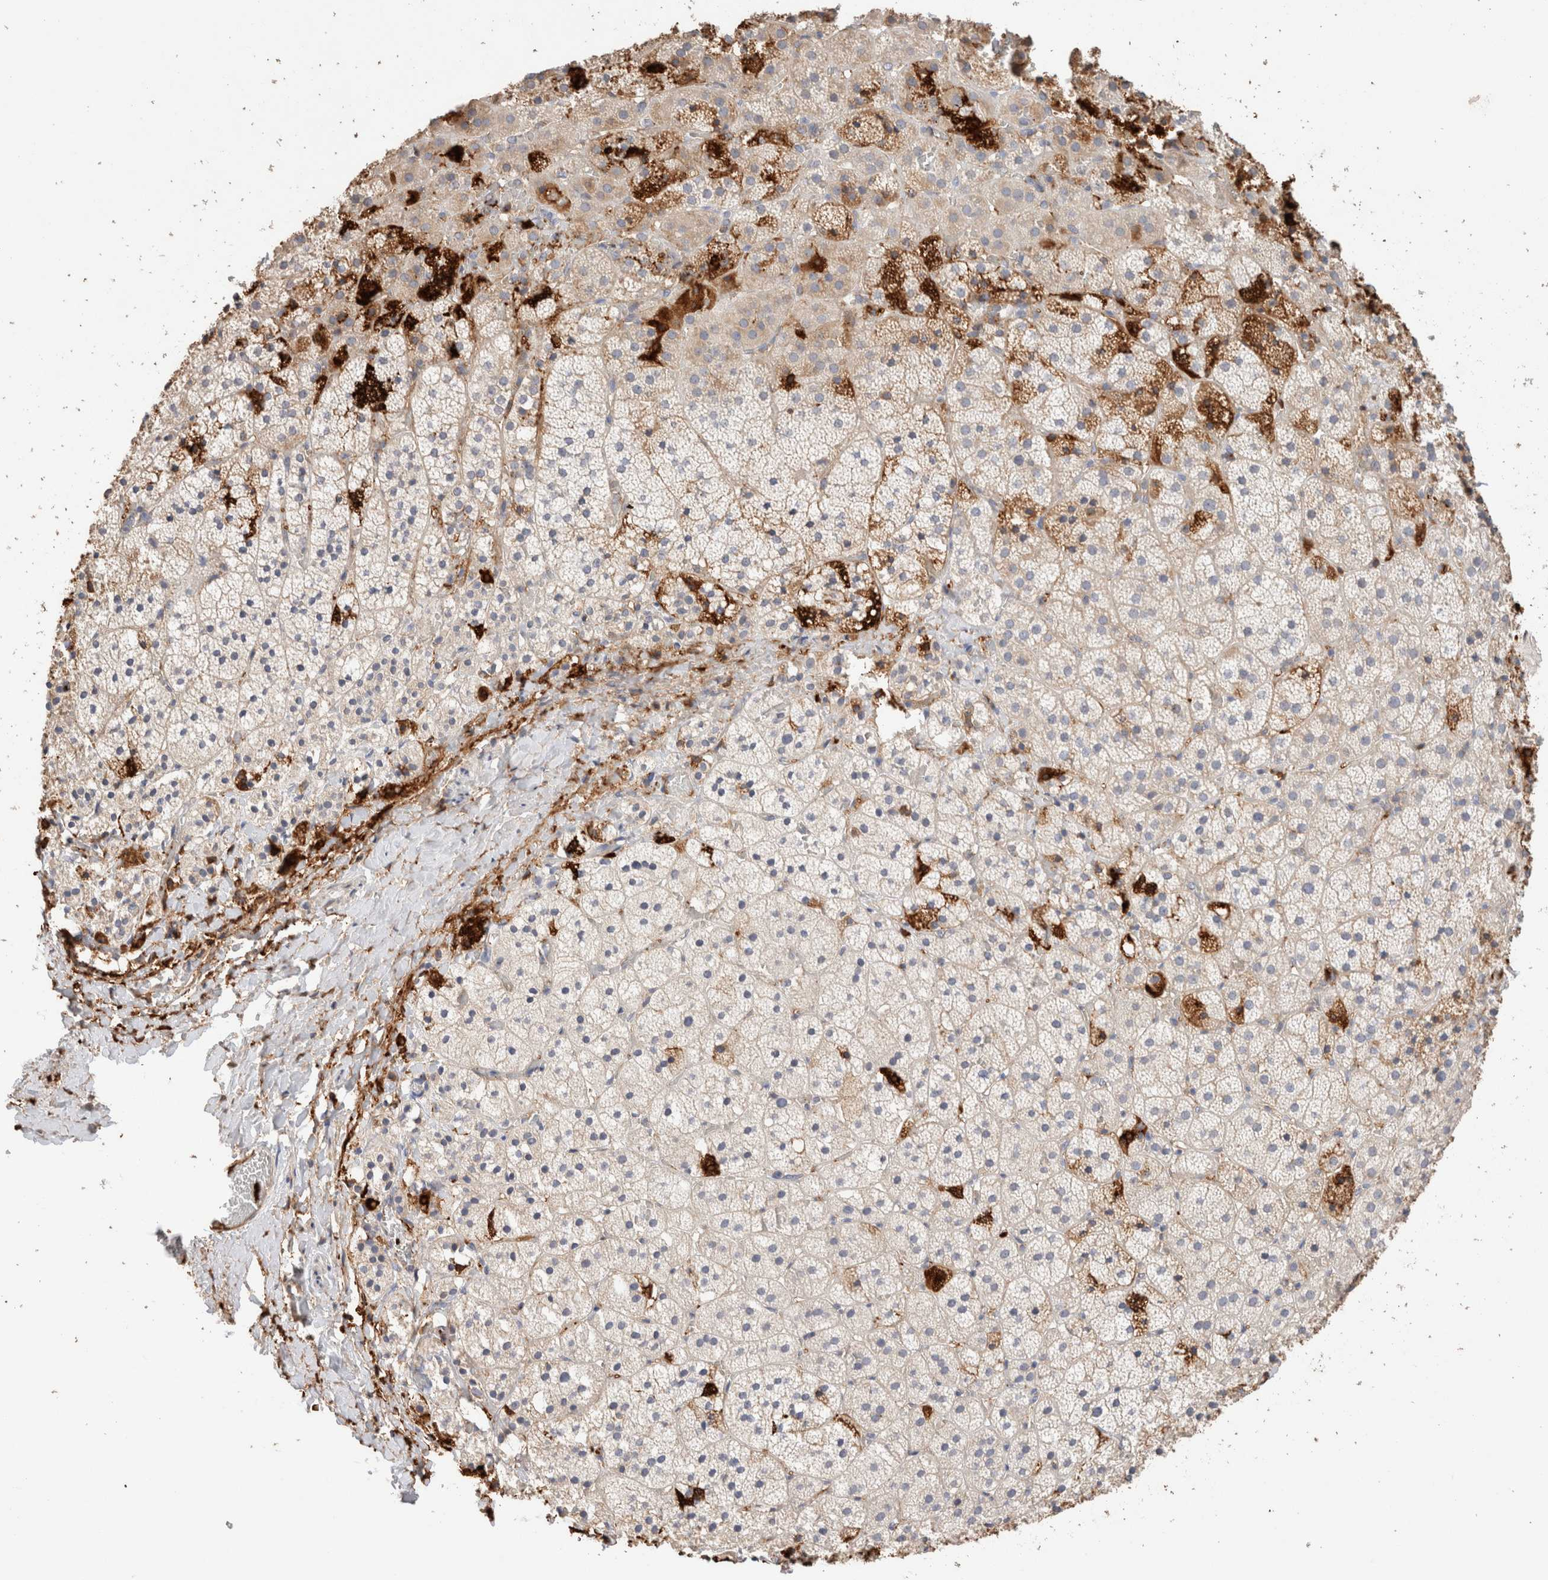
{"staining": {"intensity": "moderate", "quantity": "25%-75%", "location": "cytoplasmic/membranous"}, "tissue": "adrenal gland", "cell_type": "Glandular cells", "image_type": "normal", "snomed": [{"axis": "morphology", "description": "Normal tissue, NOS"}, {"axis": "topography", "description": "Adrenal gland"}], "caption": "This histopathology image reveals immunohistochemistry staining of benign human adrenal gland, with medium moderate cytoplasmic/membranous positivity in approximately 25%-75% of glandular cells.", "gene": "PROS1", "patient": {"sex": "female", "age": 44}}